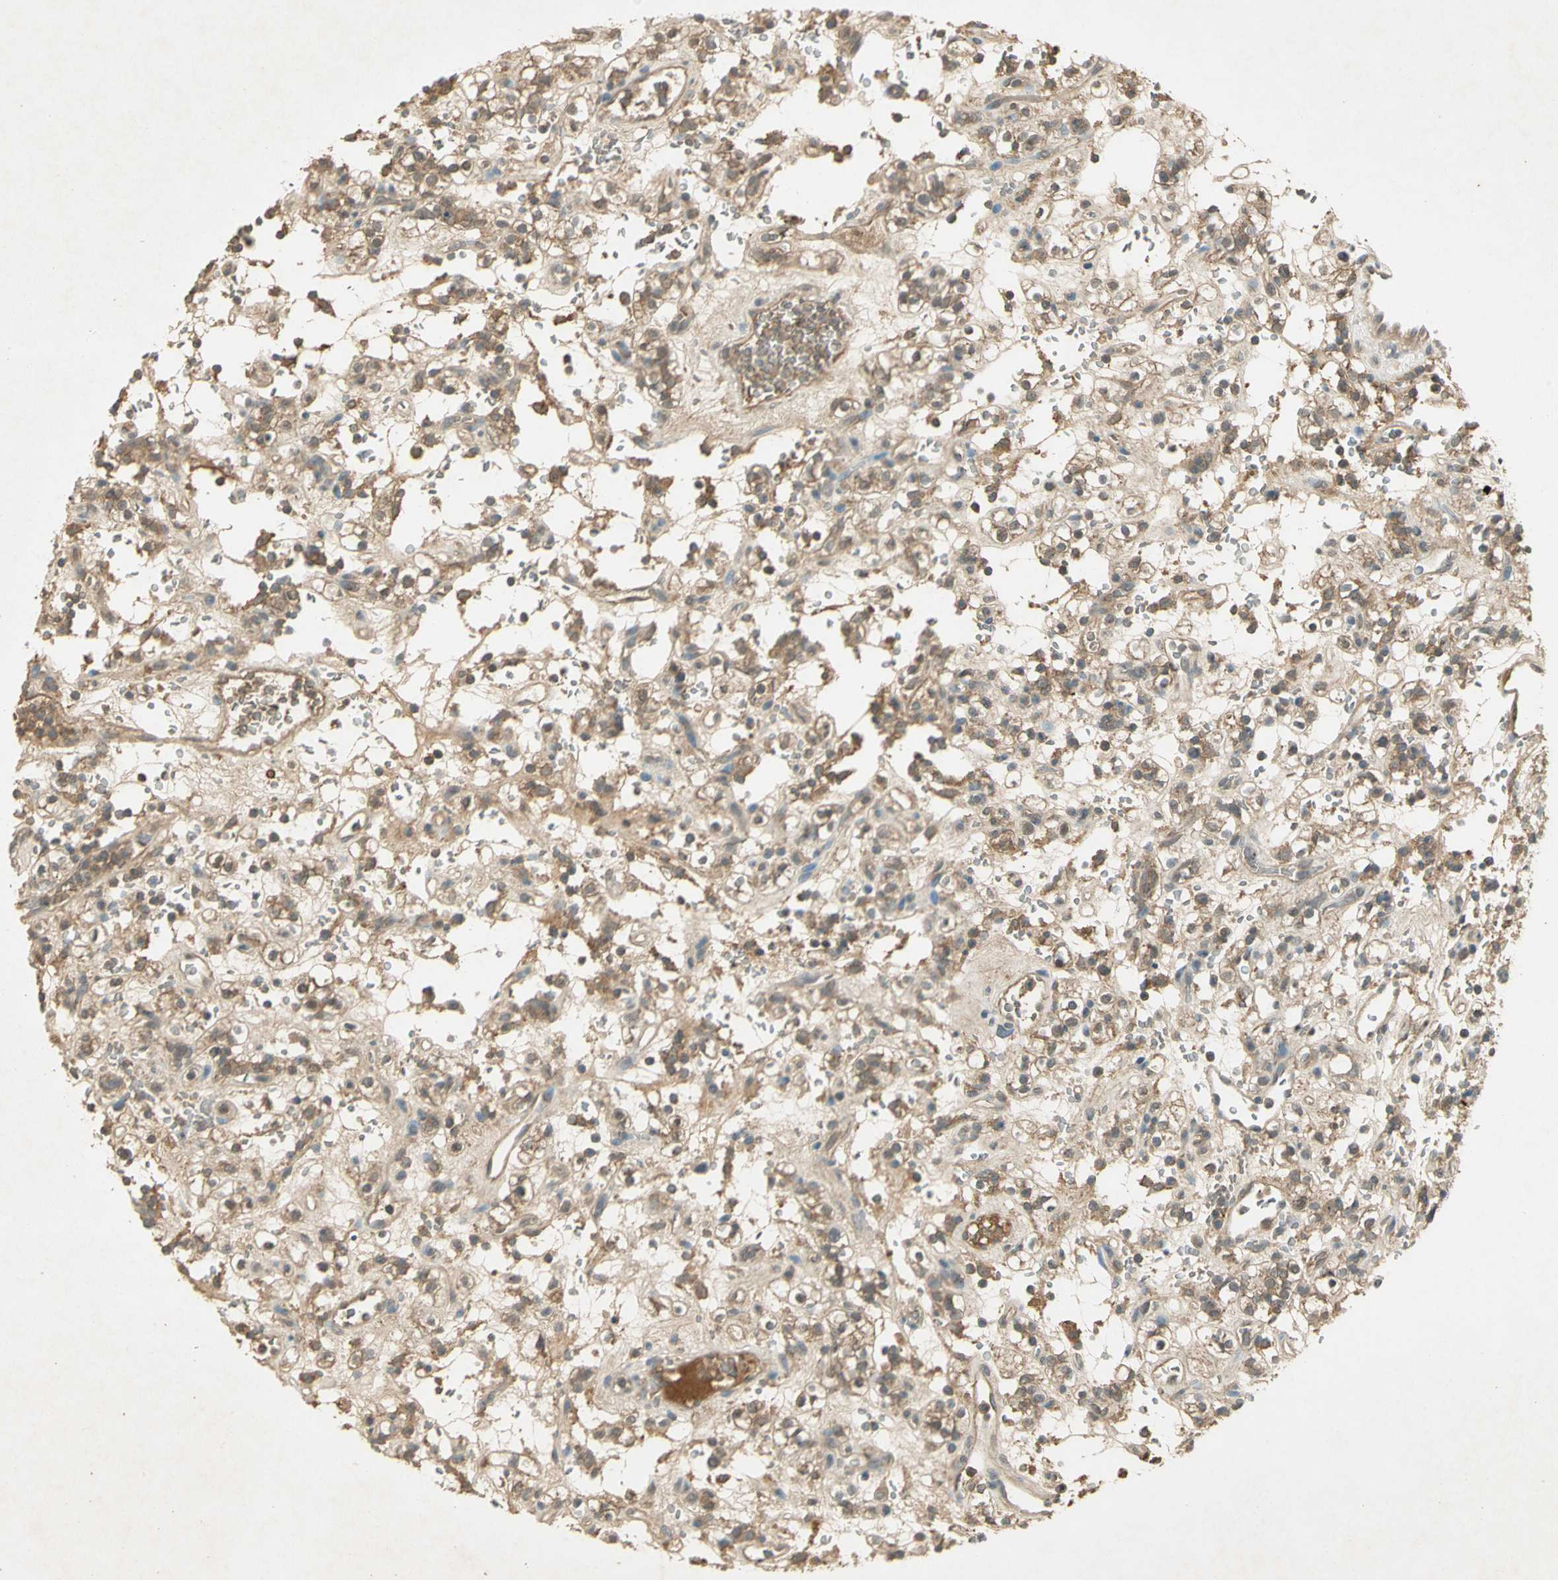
{"staining": {"intensity": "moderate", "quantity": ">75%", "location": "cytoplasmic/membranous"}, "tissue": "renal cancer", "cell_type": "Tumor cells", "image_type": "cancer", "snomed": [{"axis": "morphology", "description": "Normal tissue, NOS"}, {"axis": "morphology", "description": "Adenocarcinoma, NOS"}, {"axis": "topography", "description": "Kidney"}], "caption": "This is an image of IHC staining of renal adenocarcinoma, which shows moderate positivity in the cytoplasmic/membranous of tumor cells.", "gene": "KEAP1", "patient": {"sex": "female", "age": 72}}